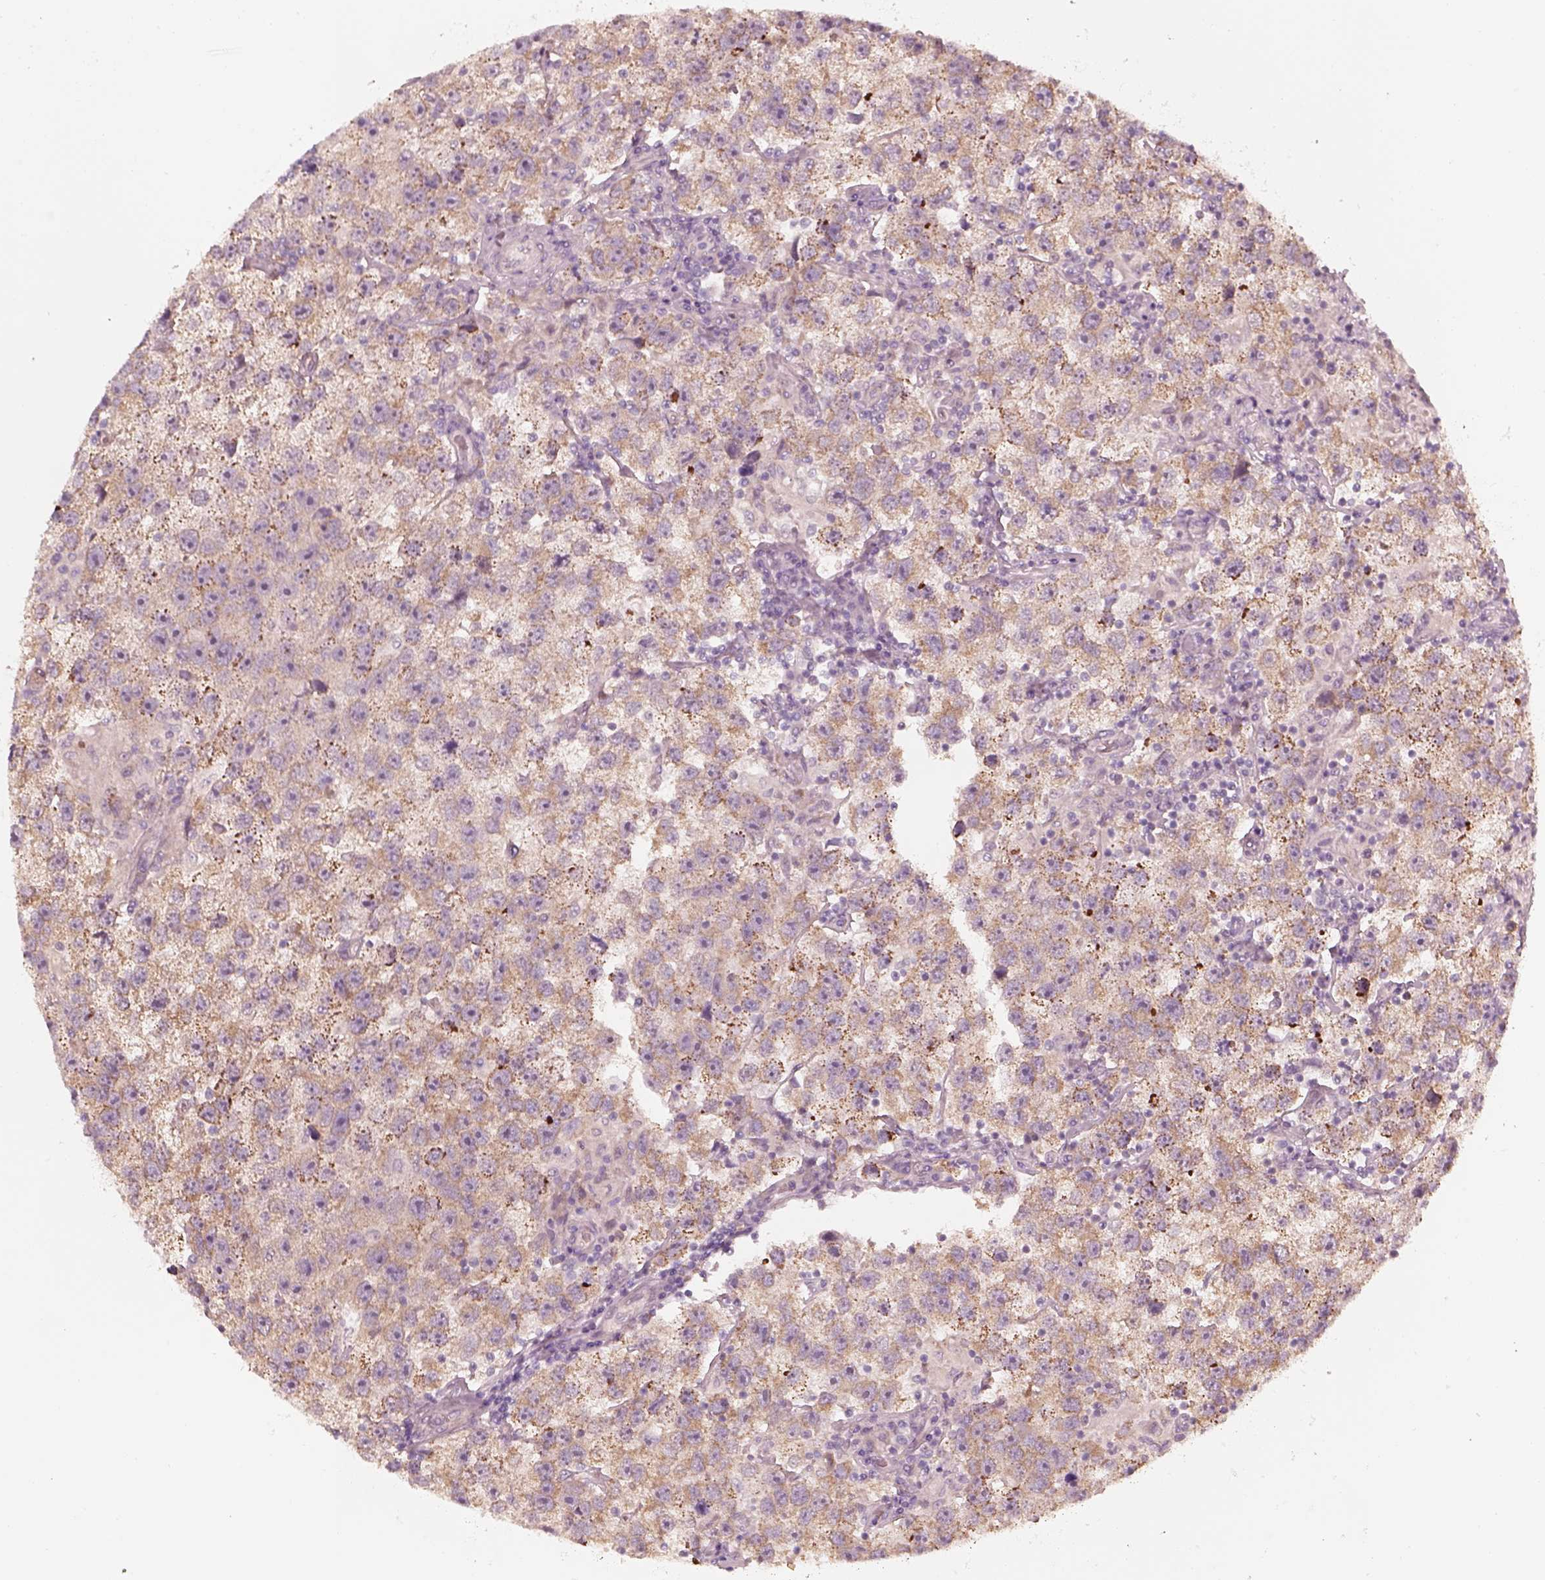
{"staining": {"intensity": "negative", "quantity": "none", "location": "none"}, "tissue": "testis cancer", "cell_type": "Tumor cells", "image_type": "cancer", "snomed": [{"axis": "morphology", "description": "Seminoma, NOS"}, {"axis": "topography", "description": "Testis"}], "caption": "Immunohistochemical staining of human testis cancer (seminoma) exhibits no significant expression in tumor cells.", "gene": "RAB3C", "patient": {"sex": "male", "age": 26}}